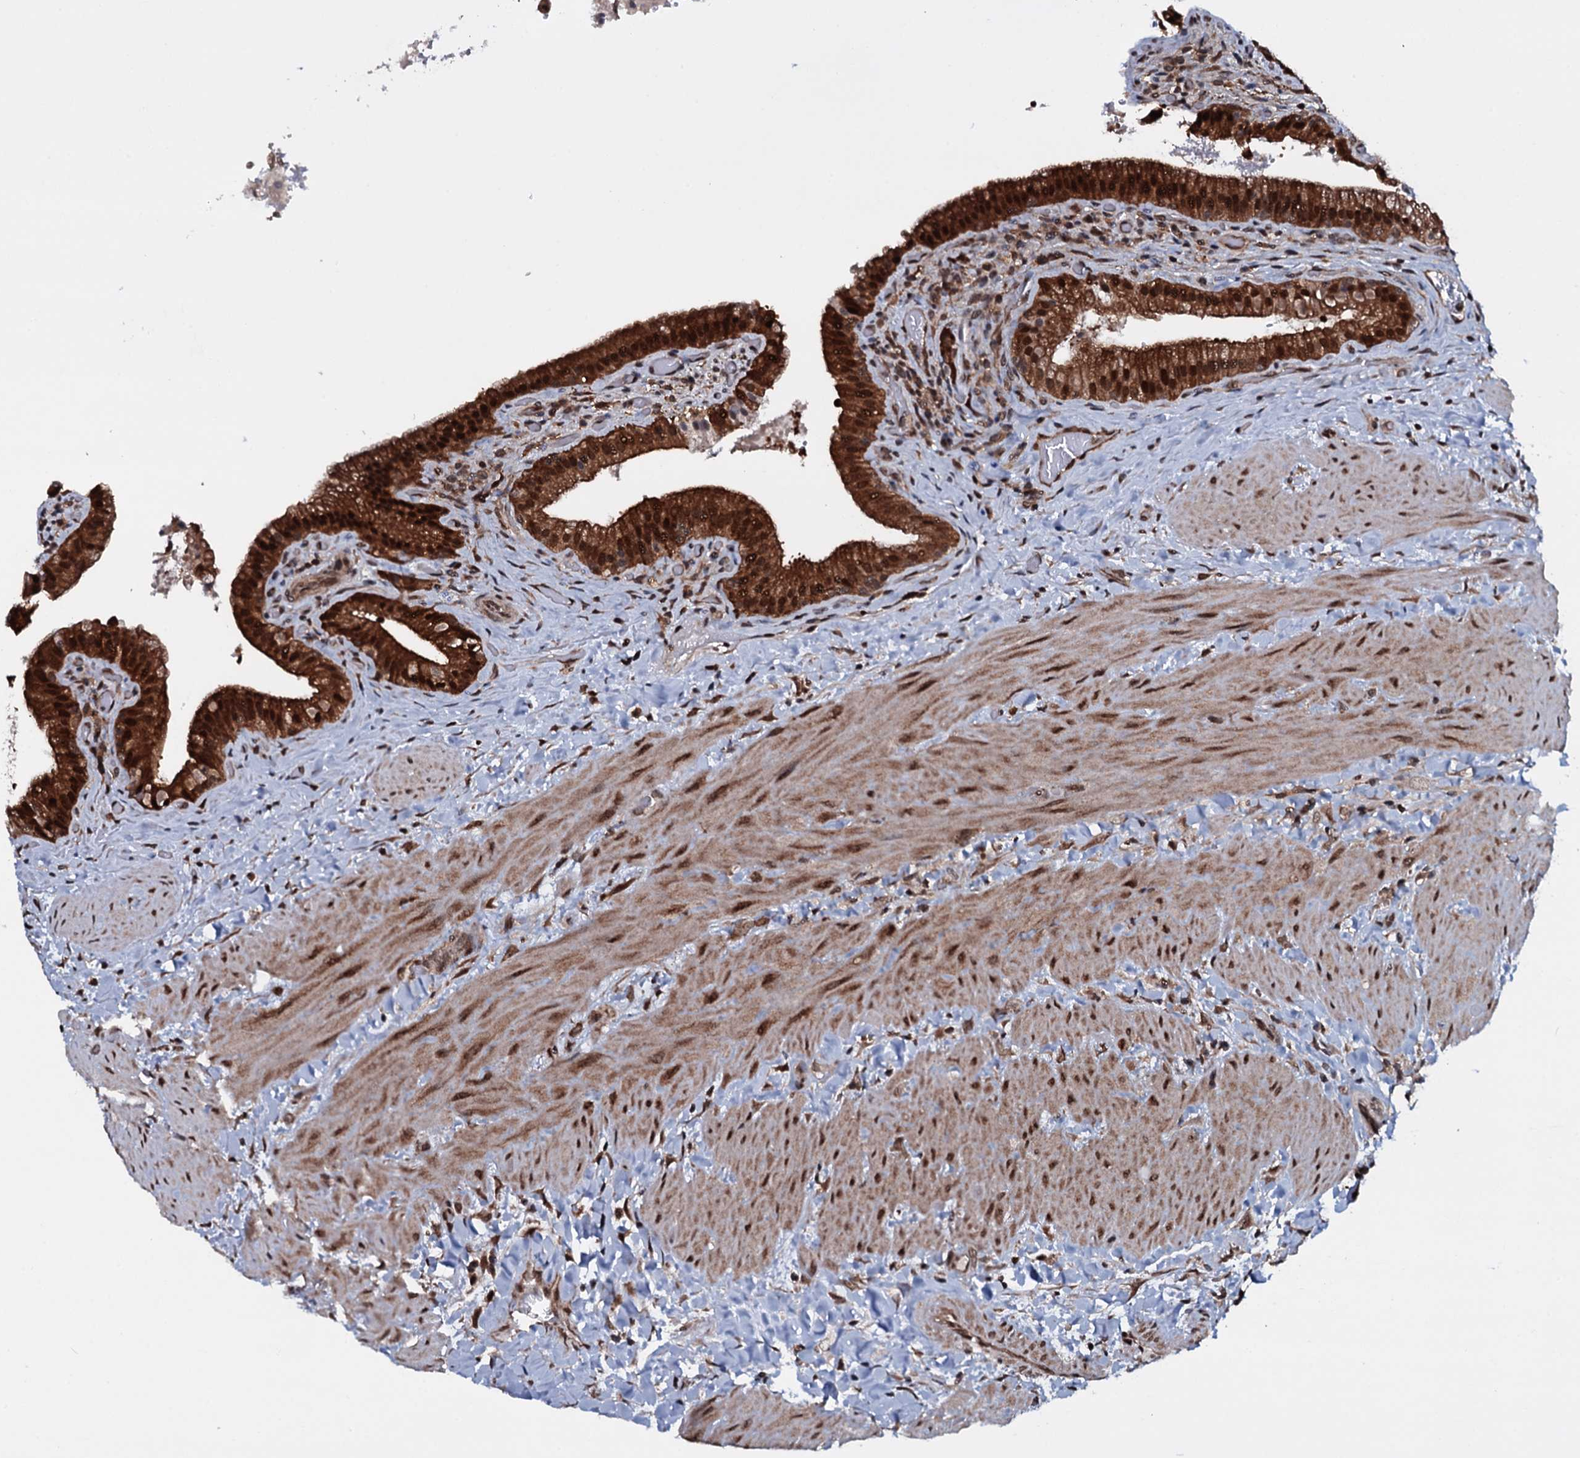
{"staining": {"intensity": "strong", "quantity": ">75%", "location": "cytoplasmic/membranous,nuclear"}, "tissue": "gallbladder", "cell_type": "Glandular cells", "image_type": "normal", "snomed": [{"axis": "morphology", "description": "Normal tissue, NOS"}, {"axis": "topography", "description": "Gallbladder"}], "caption": "Gallbladder stained with DAB (3,3'-diaminobenzidine) IHC displays high levels of strong cytoplasmic/membranous,nuclear positivity in about >75% of glandular cells.", "gene": "HDDC3", "patient": {"sex": "male", "age": 24}}